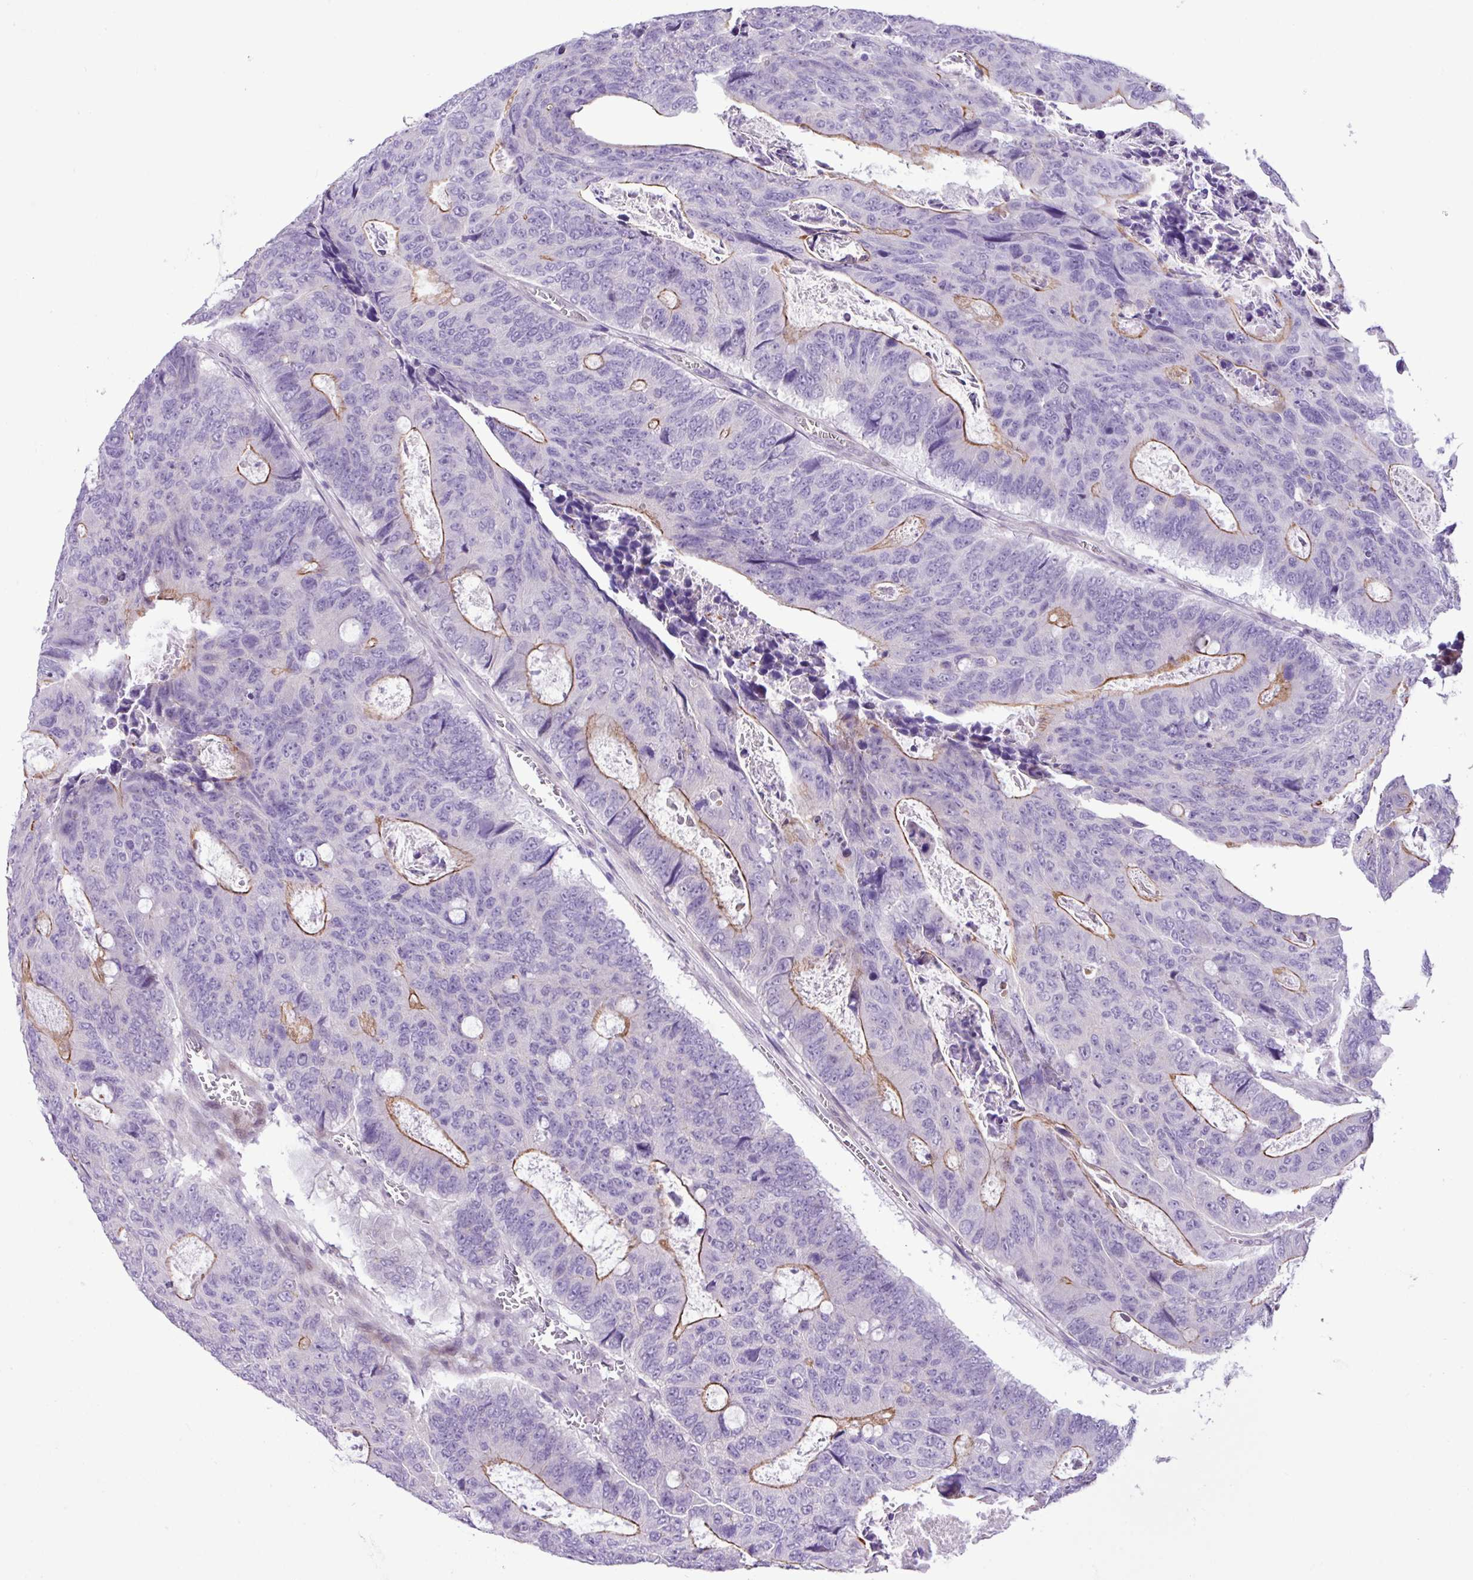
{"staining": {"intensity": "moderate", "quantity": "25%-75%", "location": "cytoplasmic/membranous"}, "tissue": "colorectal cancer", "cell_type": "Tumor cells", "image_type": "cancer", "snomed": [{"axis": "morphology", "description": "Adenocarcinoma, NOS"}, {"axis": "topography", "description": "Colon"}], "caption": "Colorectal cancer stained with IHC exhibits moderate cytoplasmic/membranous positivity in approximately 25%-75% of tumor cells.", "gene": "YLPM1", "patient": {"sex": "male", "age": 87}}